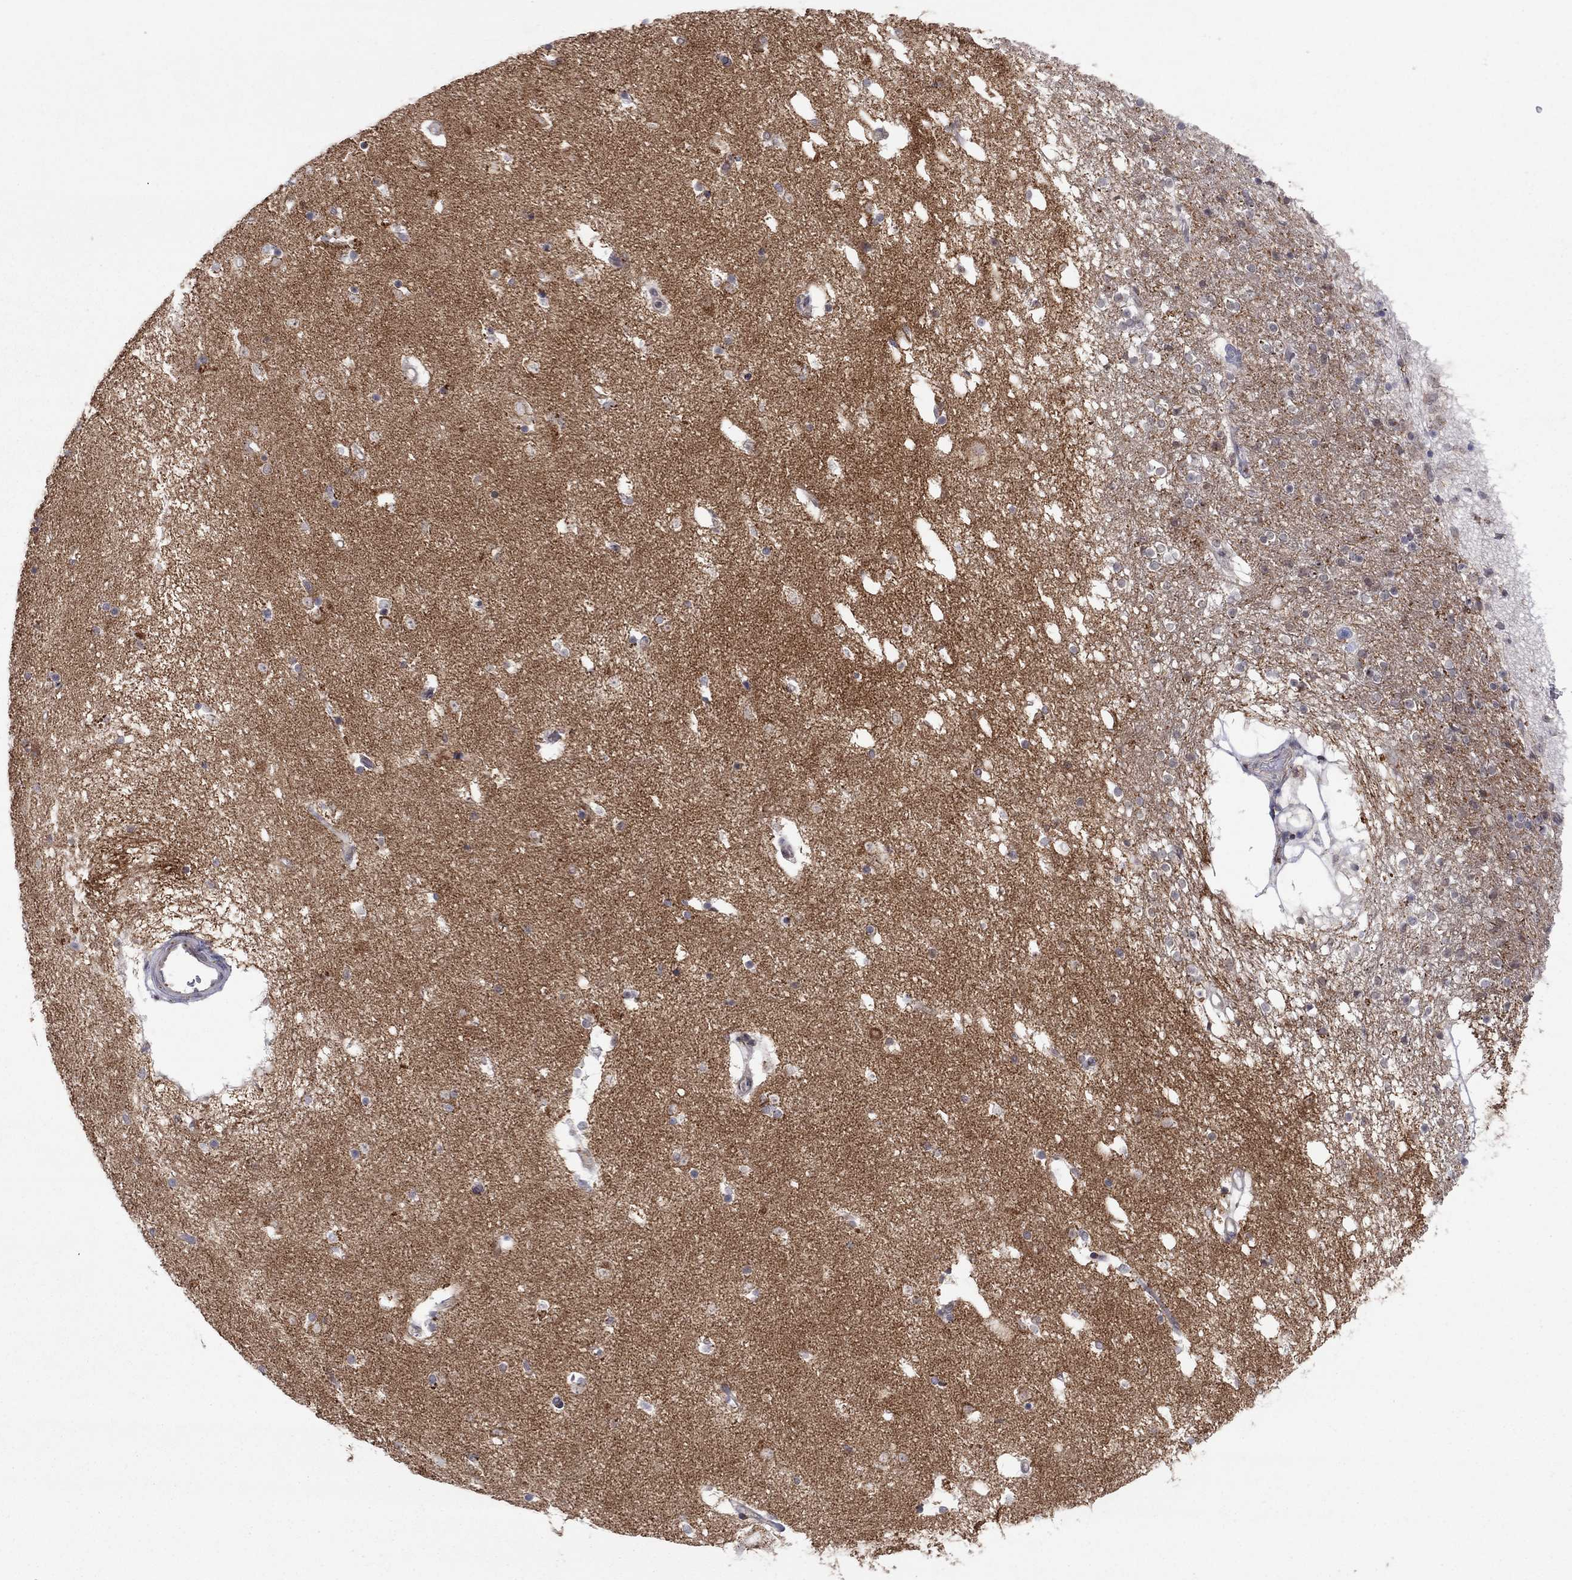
{"staining": {"intensity": "strong", "quantity": "<25%", "location": "cytoplasmic/membranous"}, "tissue": "caudate", "cell_type": "Glial cells", "image_type": "normal", "snomed": [{"axis": "morphology", "description": "Normal tissue, NOS"}, {"axis": "topography", "description": "Lateral ventricle wall"}], "caption": "Human caudate stained for a protein (brown) demonstrates strong cytoplasmic/membranous positive positivity in approximately <25% of glial cells.", "gene": "CRACDL", "patient": {"sex": "male", "age": 51}}